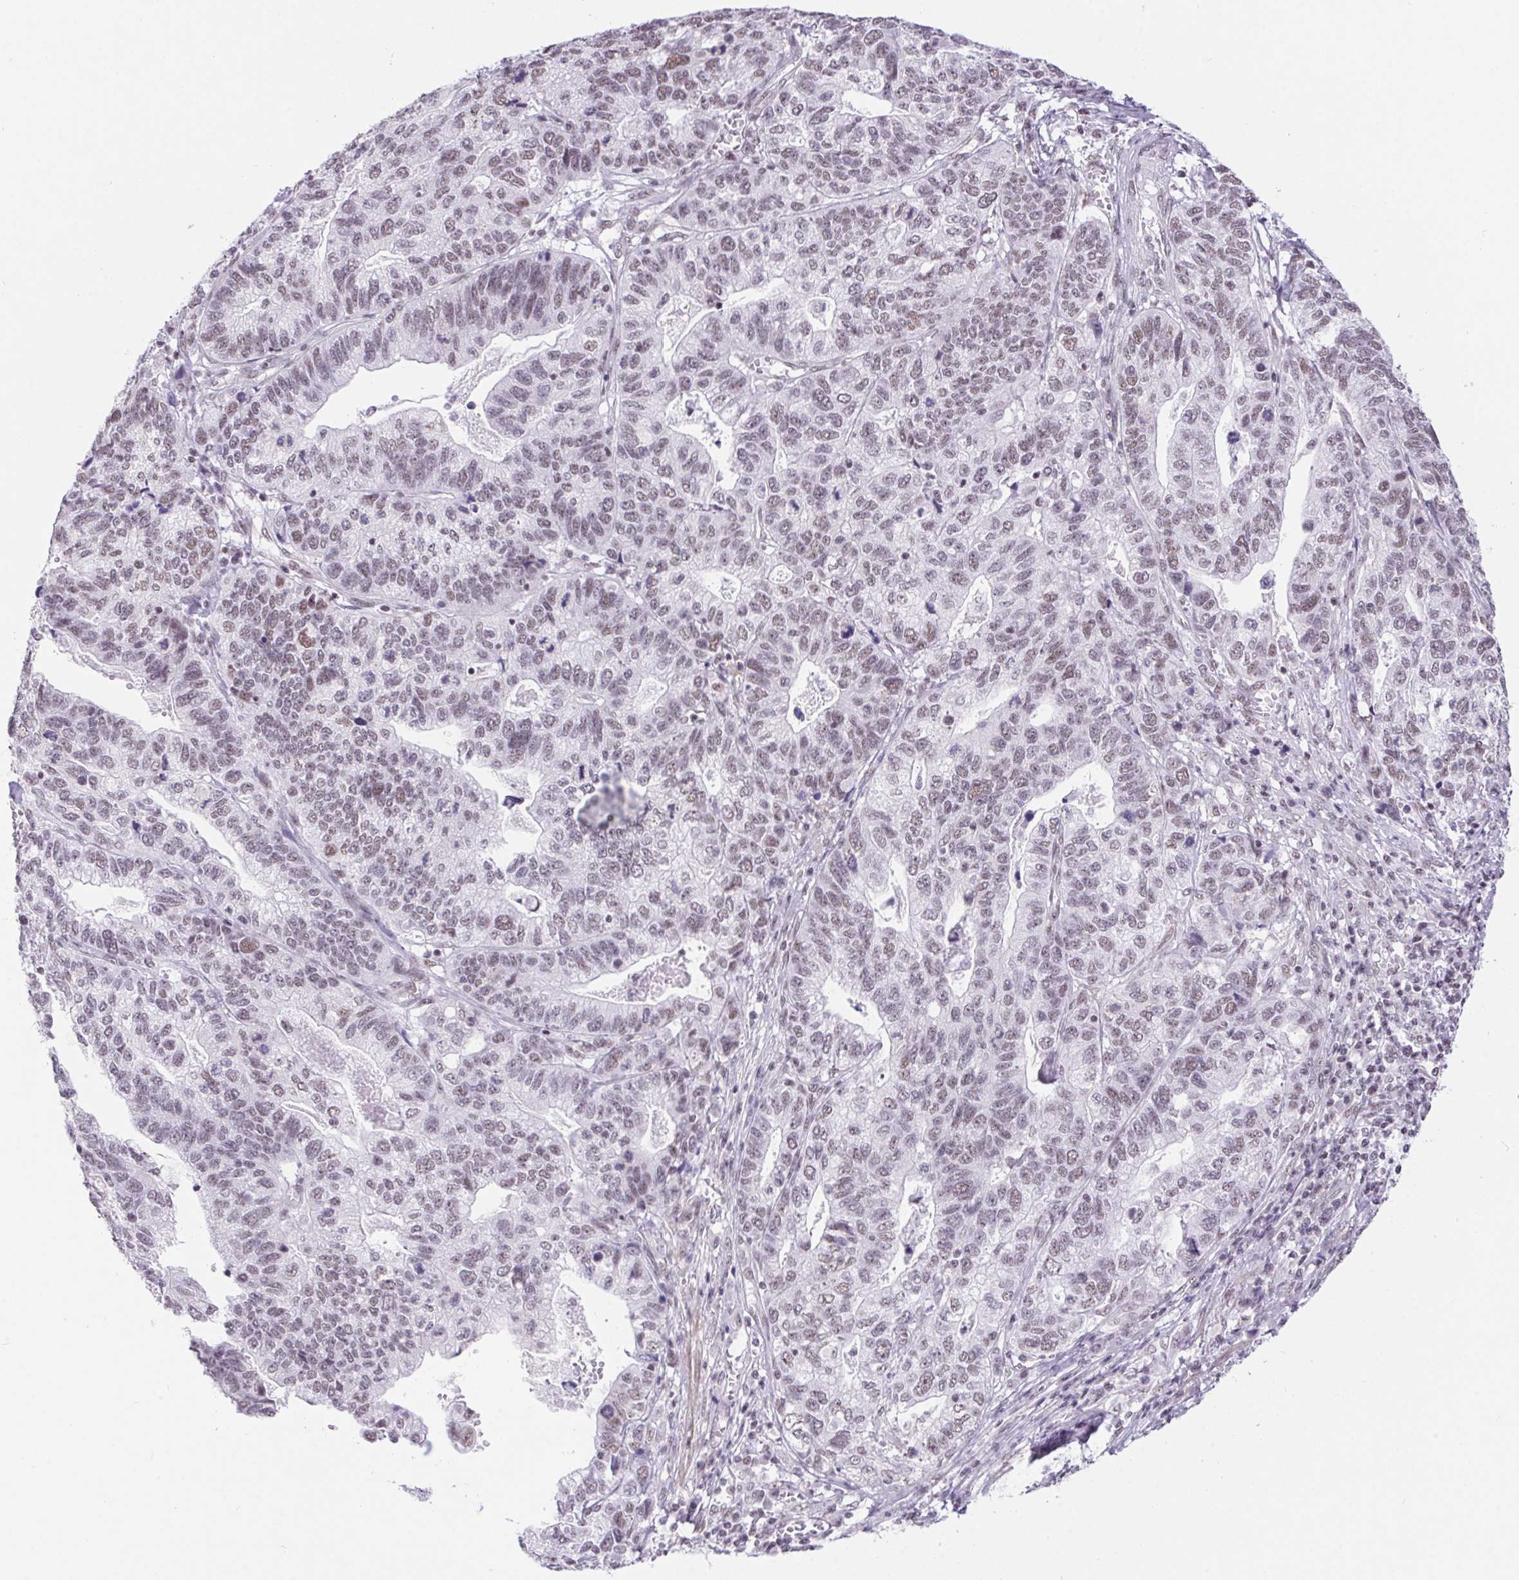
{"staining": {"intensity": "weak", "quantity": "25%-75%", "location": "nuclear"}, "tissue": "stomach cancer", "cell_type": "Tumor cells", "image_type": "cancer", "snomed": [{"axis": "morphology", "description": "Adenocarcinoma, NOS"}, {"axis": "topography", "description": "Stomach, upper"}], "caption": "A micrograph of human stomach adenocarcinoma stained for a protein exhibits weak nuclear brown staining in tumor cells. Using DAB (brown) and hematoxylin (blue) stains, captured at high magnification using brightfield microscopy.", "gene": "DDX17", "patient": {"sex": "female", "age": 67}}